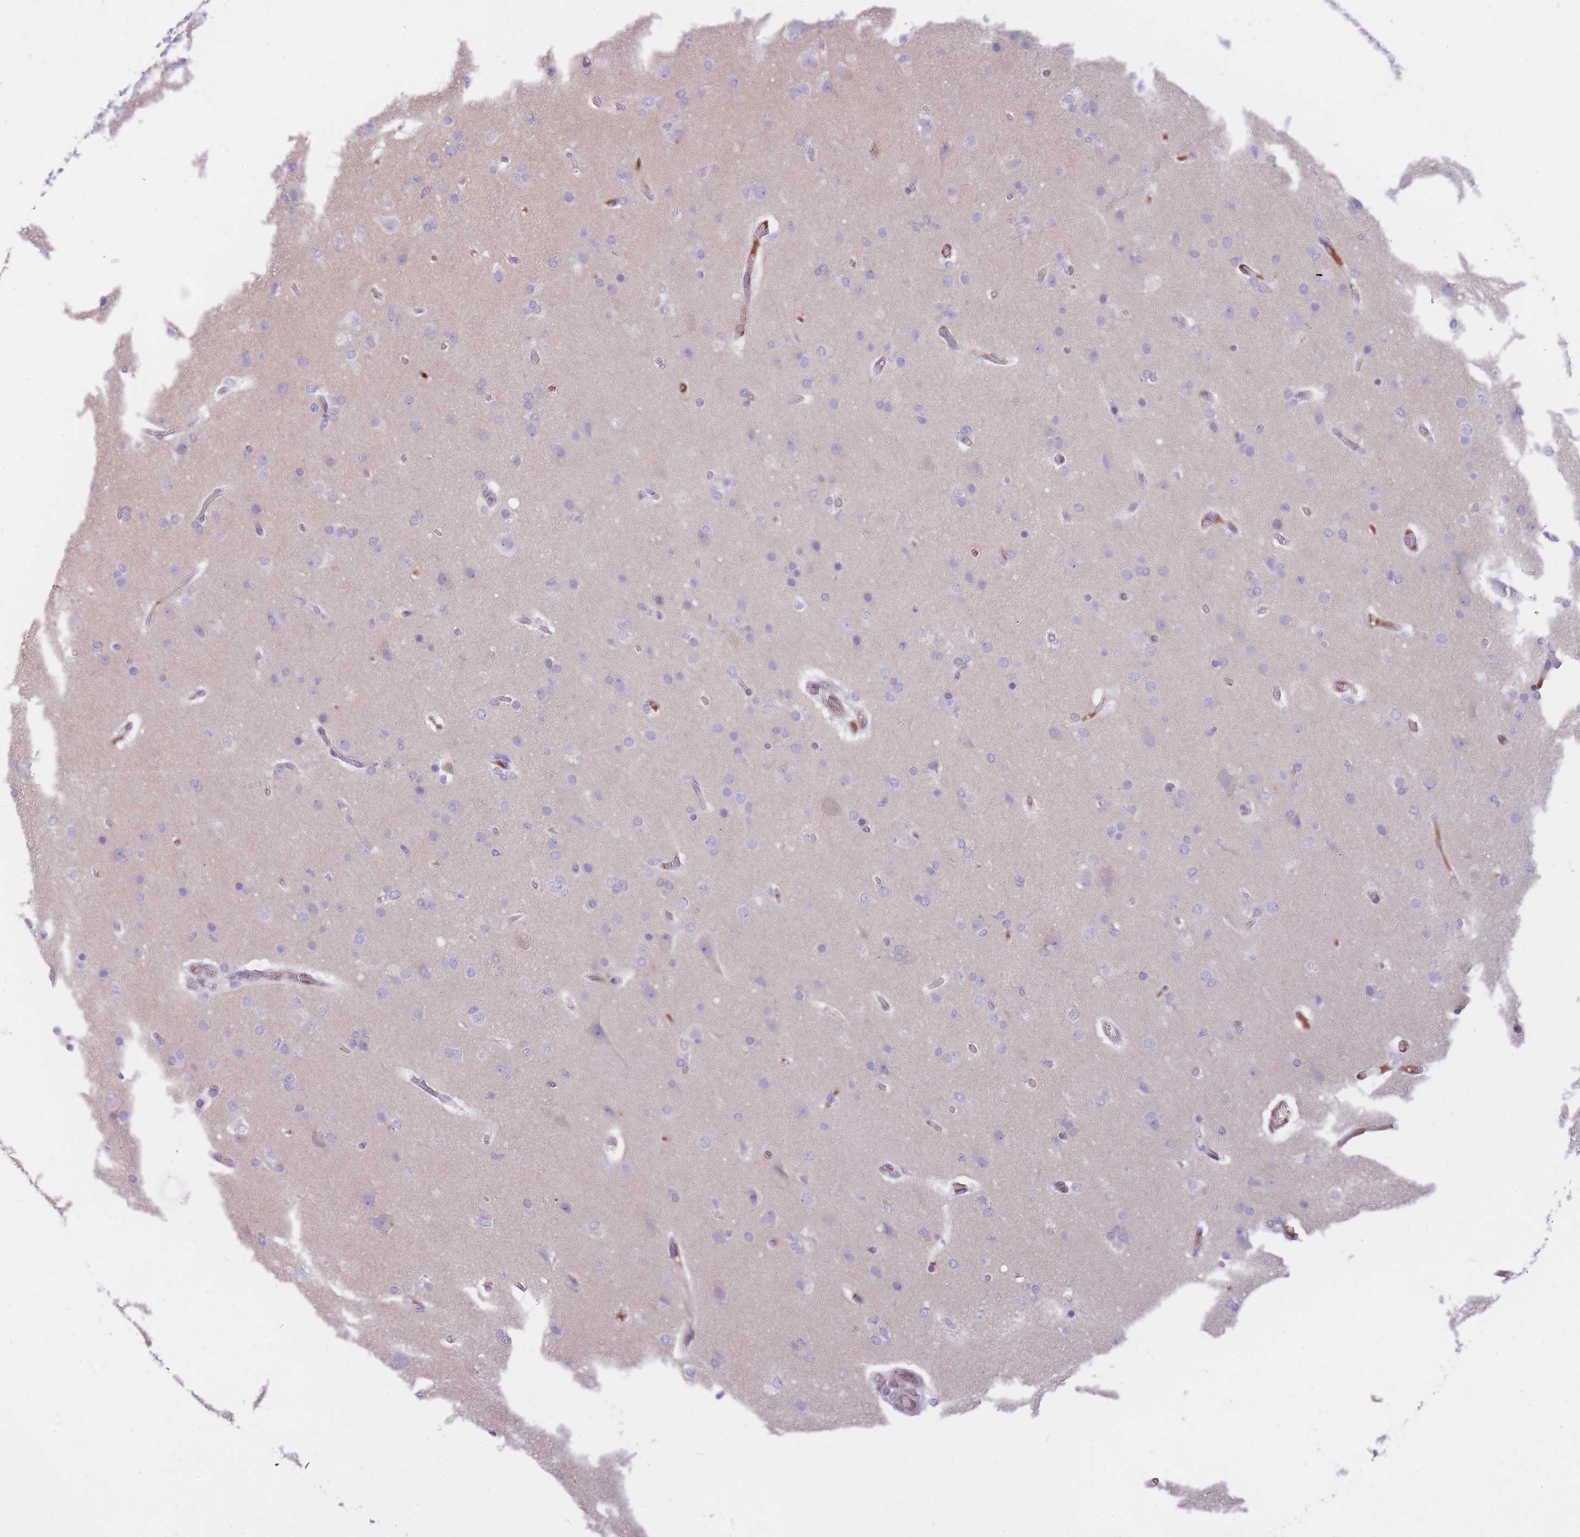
{"staining": {"intensity": "negative", "quantity": "none", "location": "none"}, "tissue": "glioma", "cell_type": "Tumor cells", "image_type": "cancer", "snomed": [{"axis": "morphology", "description": "Glioma, malignant, High grade"}, {"axis": "topography", "description": "Brain"}], "caption": "There is no significant expression in tumor cells of malignant glioma (high-grade). Brightfield microscopy of IHC stained with DAB (brown) and hematoxylin (blue), captured at high magnification.", "gene": "HOOK2", "patient": {"sex": "female", "age": 74}}